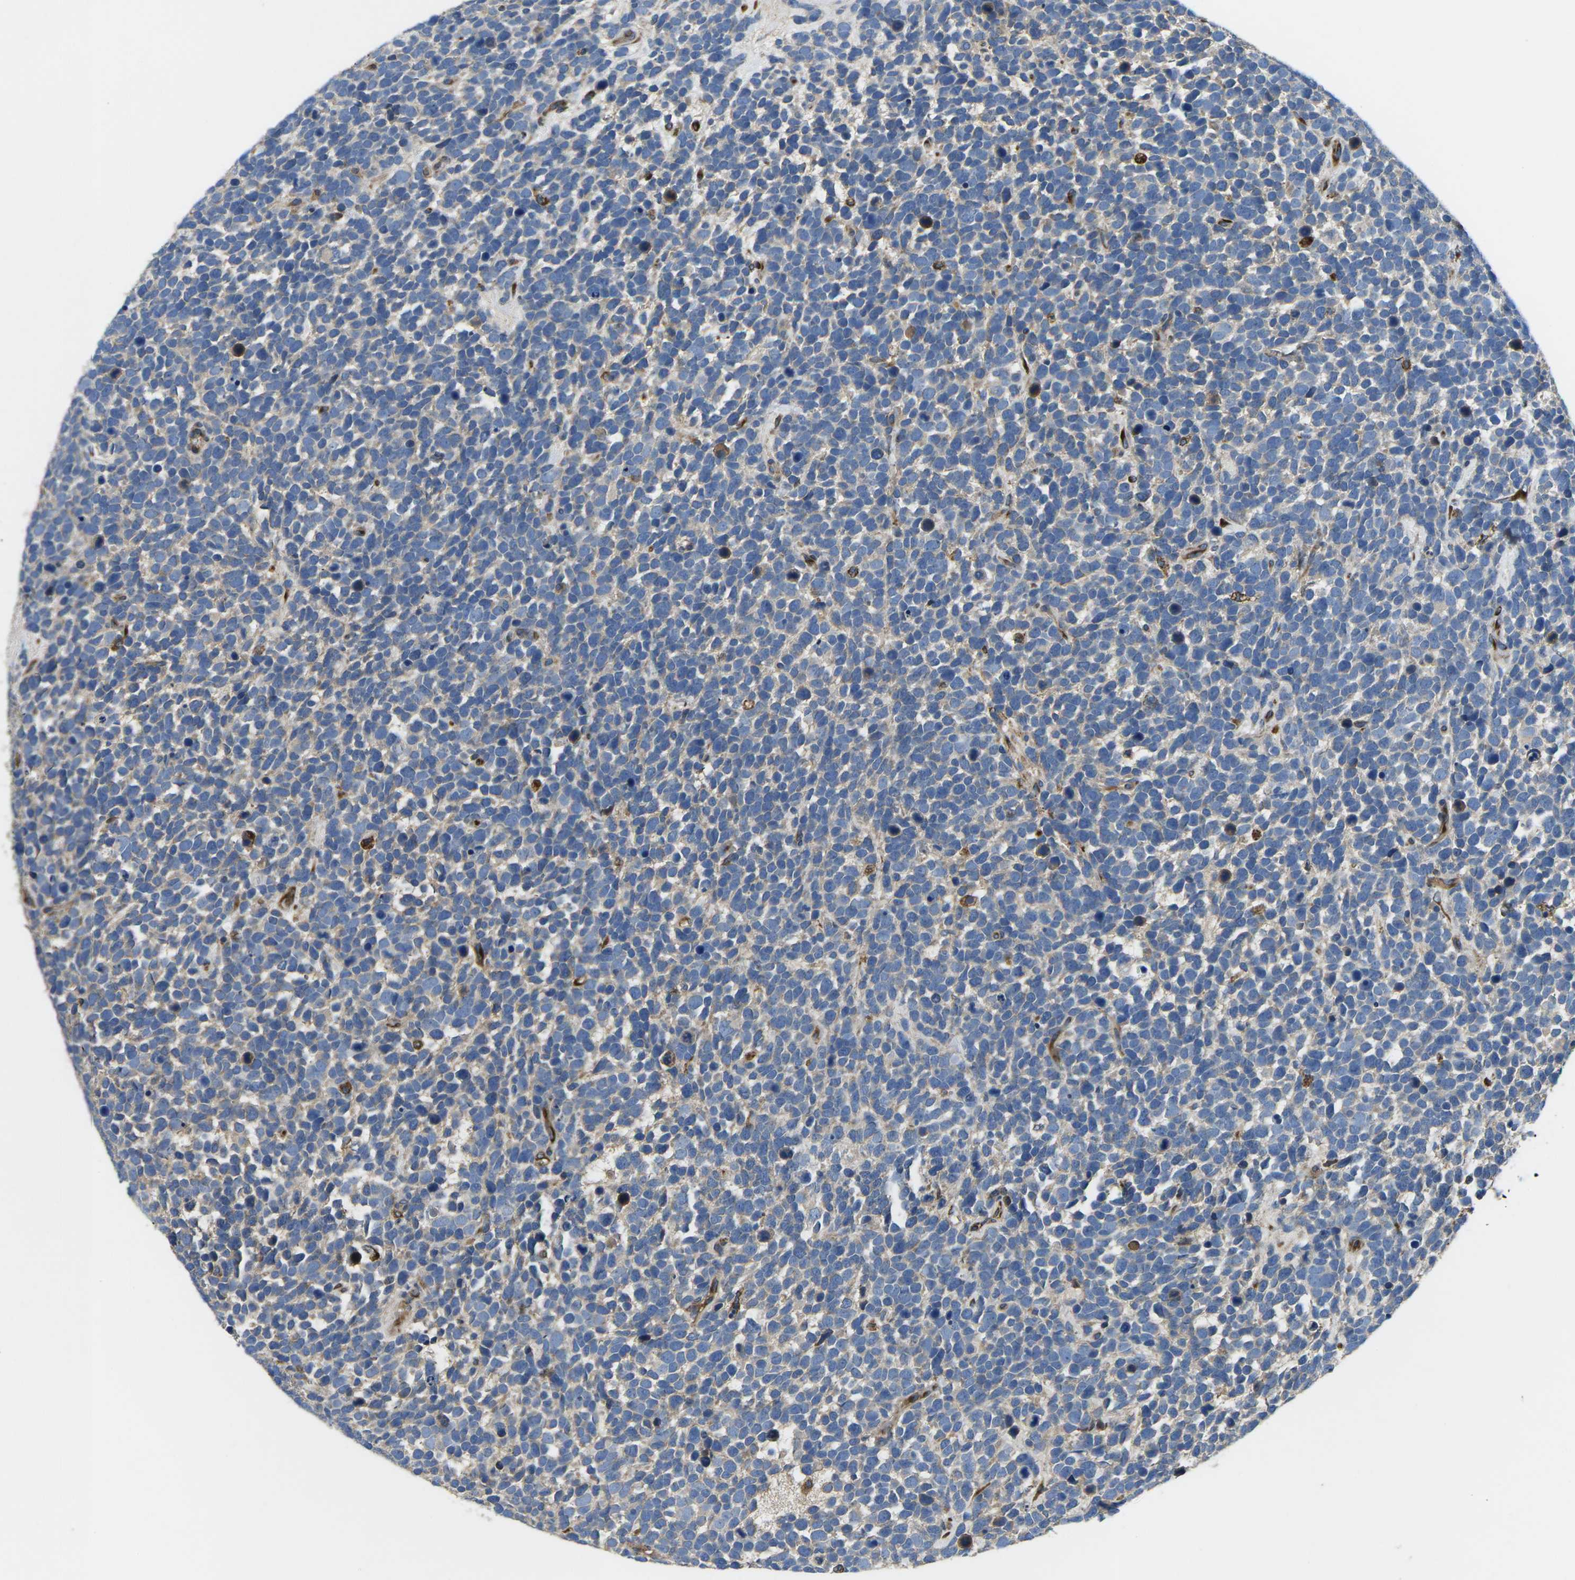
{"staining": {"intensity": "negative", "quantity": "none", "location": "none"}, "tissue": "urothelial cancer", "cell_type": "Tumor cells", "image_type": "cancer", "snomed": [{"axis": "morphology", "description": "Urothelial carcinoma, High grade"}, {"axis": "topography", "description": "Urinary bladder"}], "caption": "High magnification brightfield microscopy of urothelial cancer stained with DAB (3,3'-diaminobenzidine) (brown) and counterstained with hematoxylin (blue): tumor cells show no significant expression.", "gene": "PDZD8", "patient": {"sex": "female", "age": 82}}